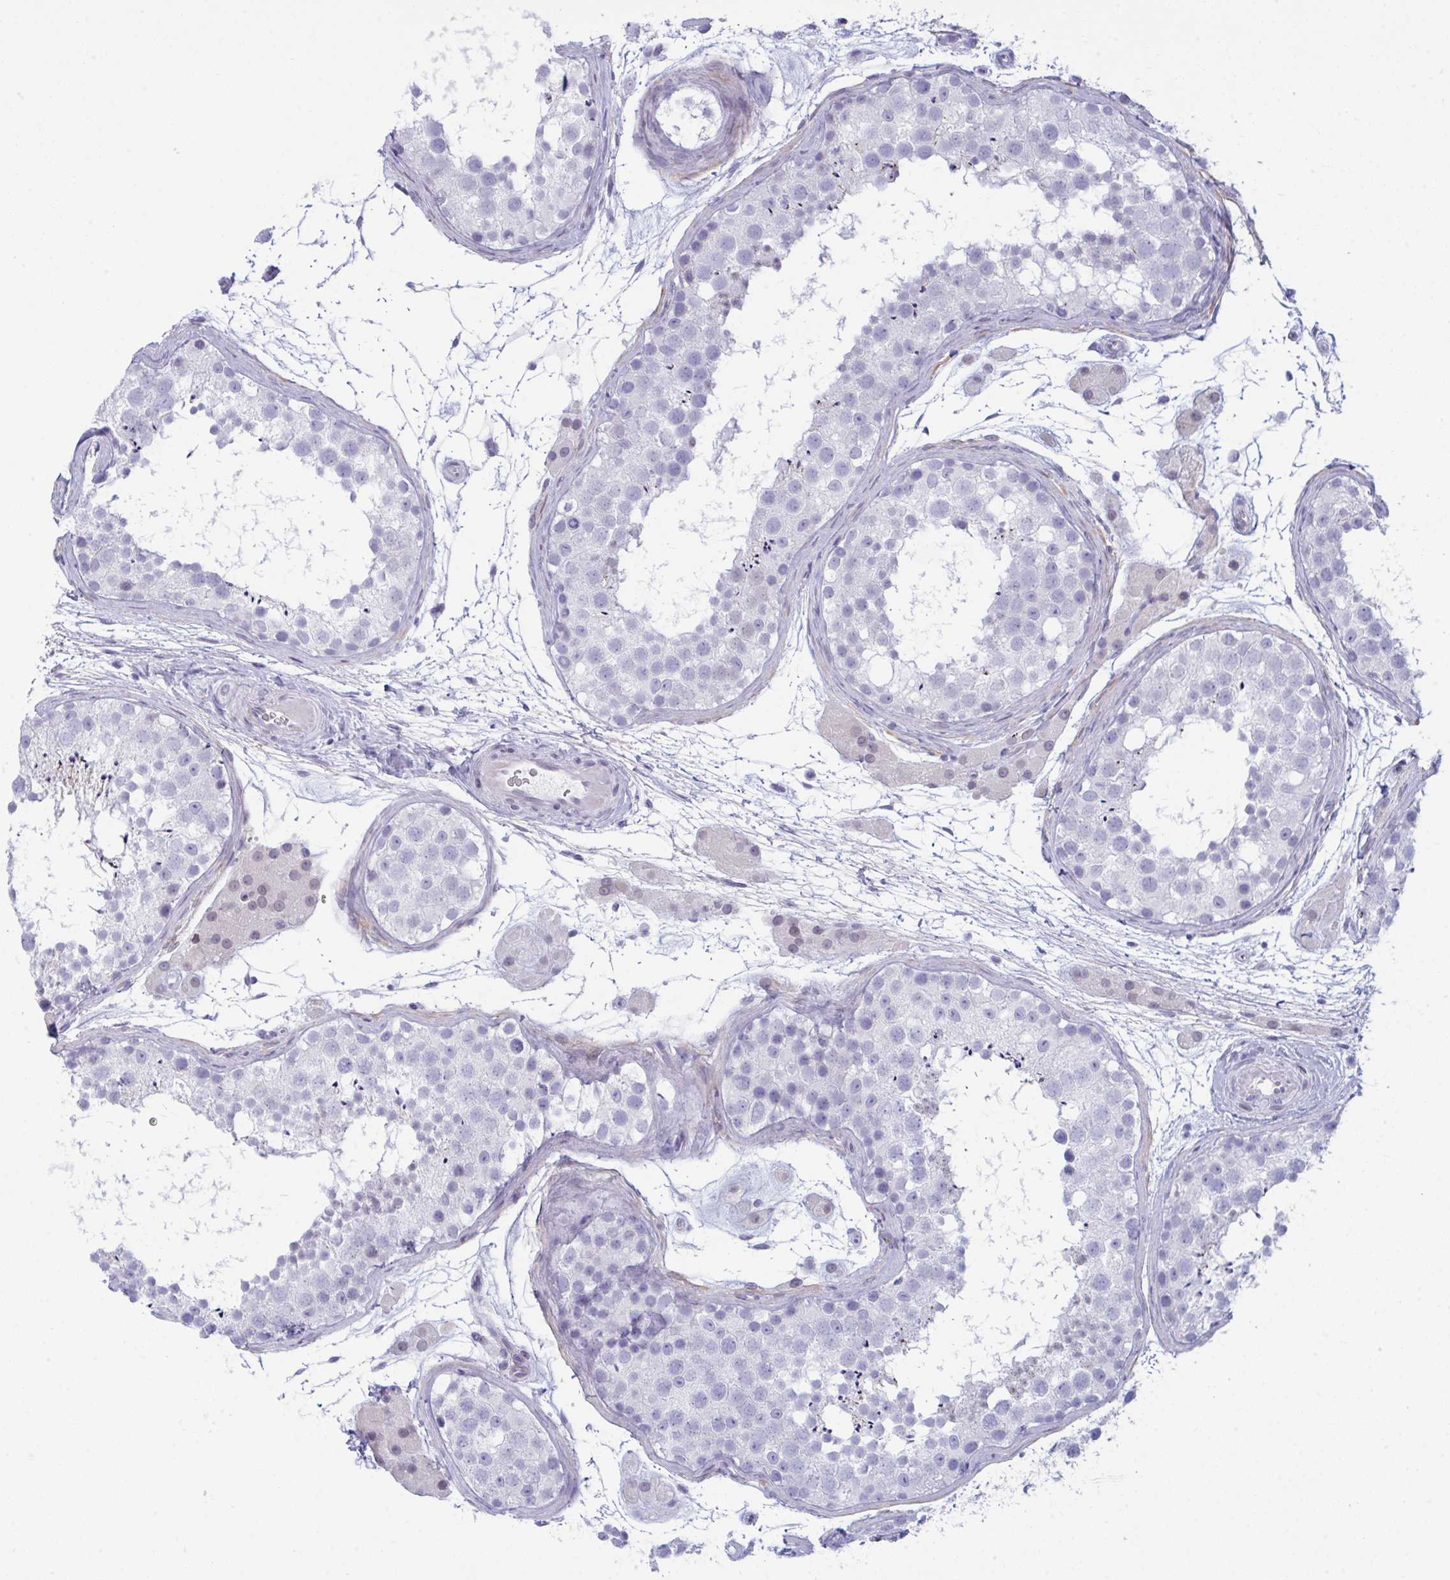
{"staining": {"intensity": "negative", "quantity": "none", "location": "none"}, "tissue": "testis", "cell_type": "Cells in seminiferous ducts", "image_type": "normal", "snomed": [{"axis": "morphology", "description": "Normal tissue, NOS"}, {"axis": "topography", "description": "Testis"}], "caption": "Testis was stained to show a protein in brown. There is no significant expression in cells in seminiferous ducts. The staining was performed using DAB (3,3'-diaminobenzidine) to visualize the protein expression in brown, while the nuclei were stained in blue with hematoxylin (Magnification: 20x).", "gene": "PRDM9", "patient": {"sex": "male", "age": 41}}